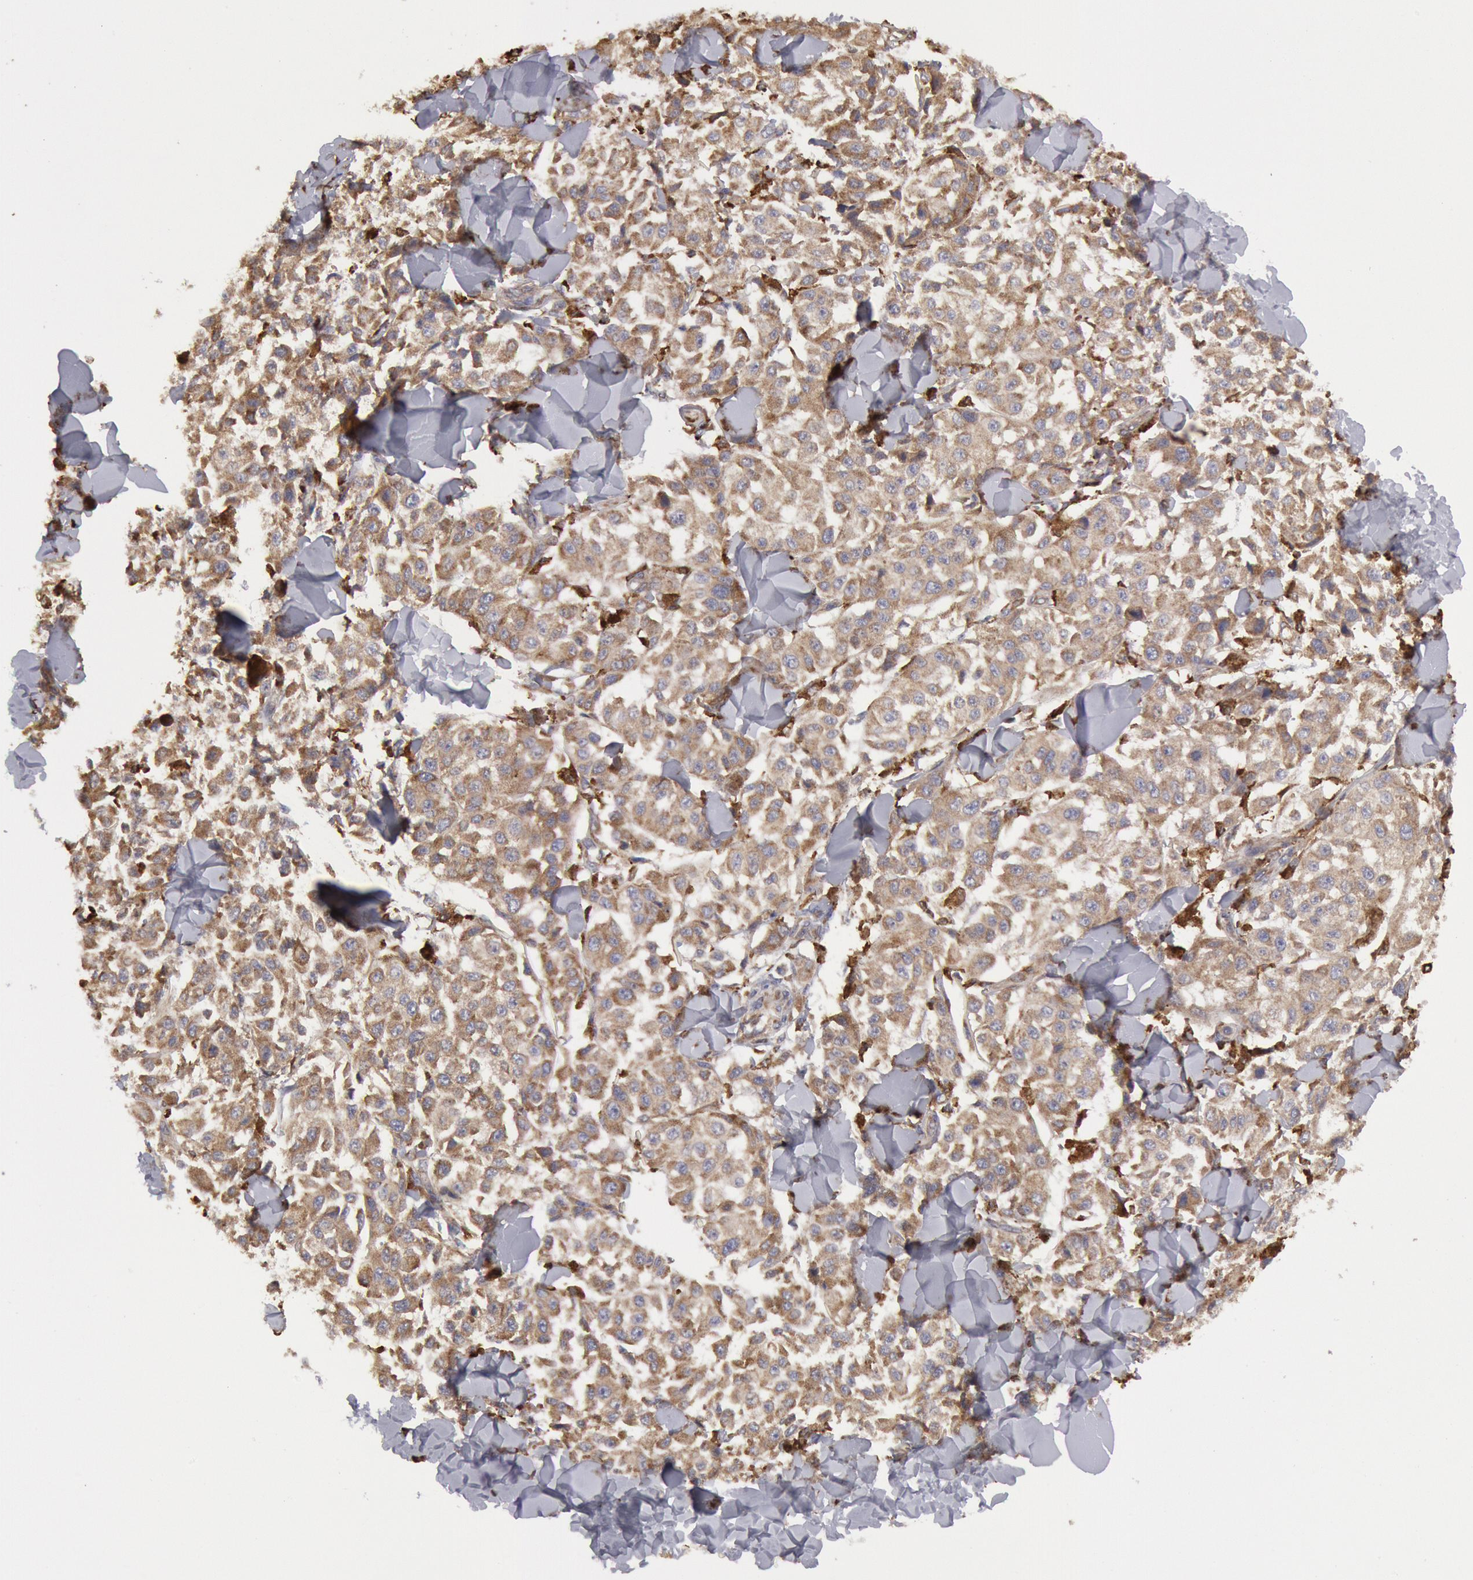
{"staining": {"intensity": "weak", "quantity": ">75%", "location": "cytoplasmic/membranous"}, "tissue": "melanoma", "cell_type": "Tumor cells", "image_type": "cancer", "snomed": [{"axis": "morphology", "description": "Malignant melanoma, NOS"}, {"axis": "topography", "description": "Skin"}], "caption": "Weak cytoplasmic/membranous expression is present in approximately >75% of tumor cells in malignant melanoma.", "gene": "ERP44", "patient": {"sex": "female", "age": 64}}